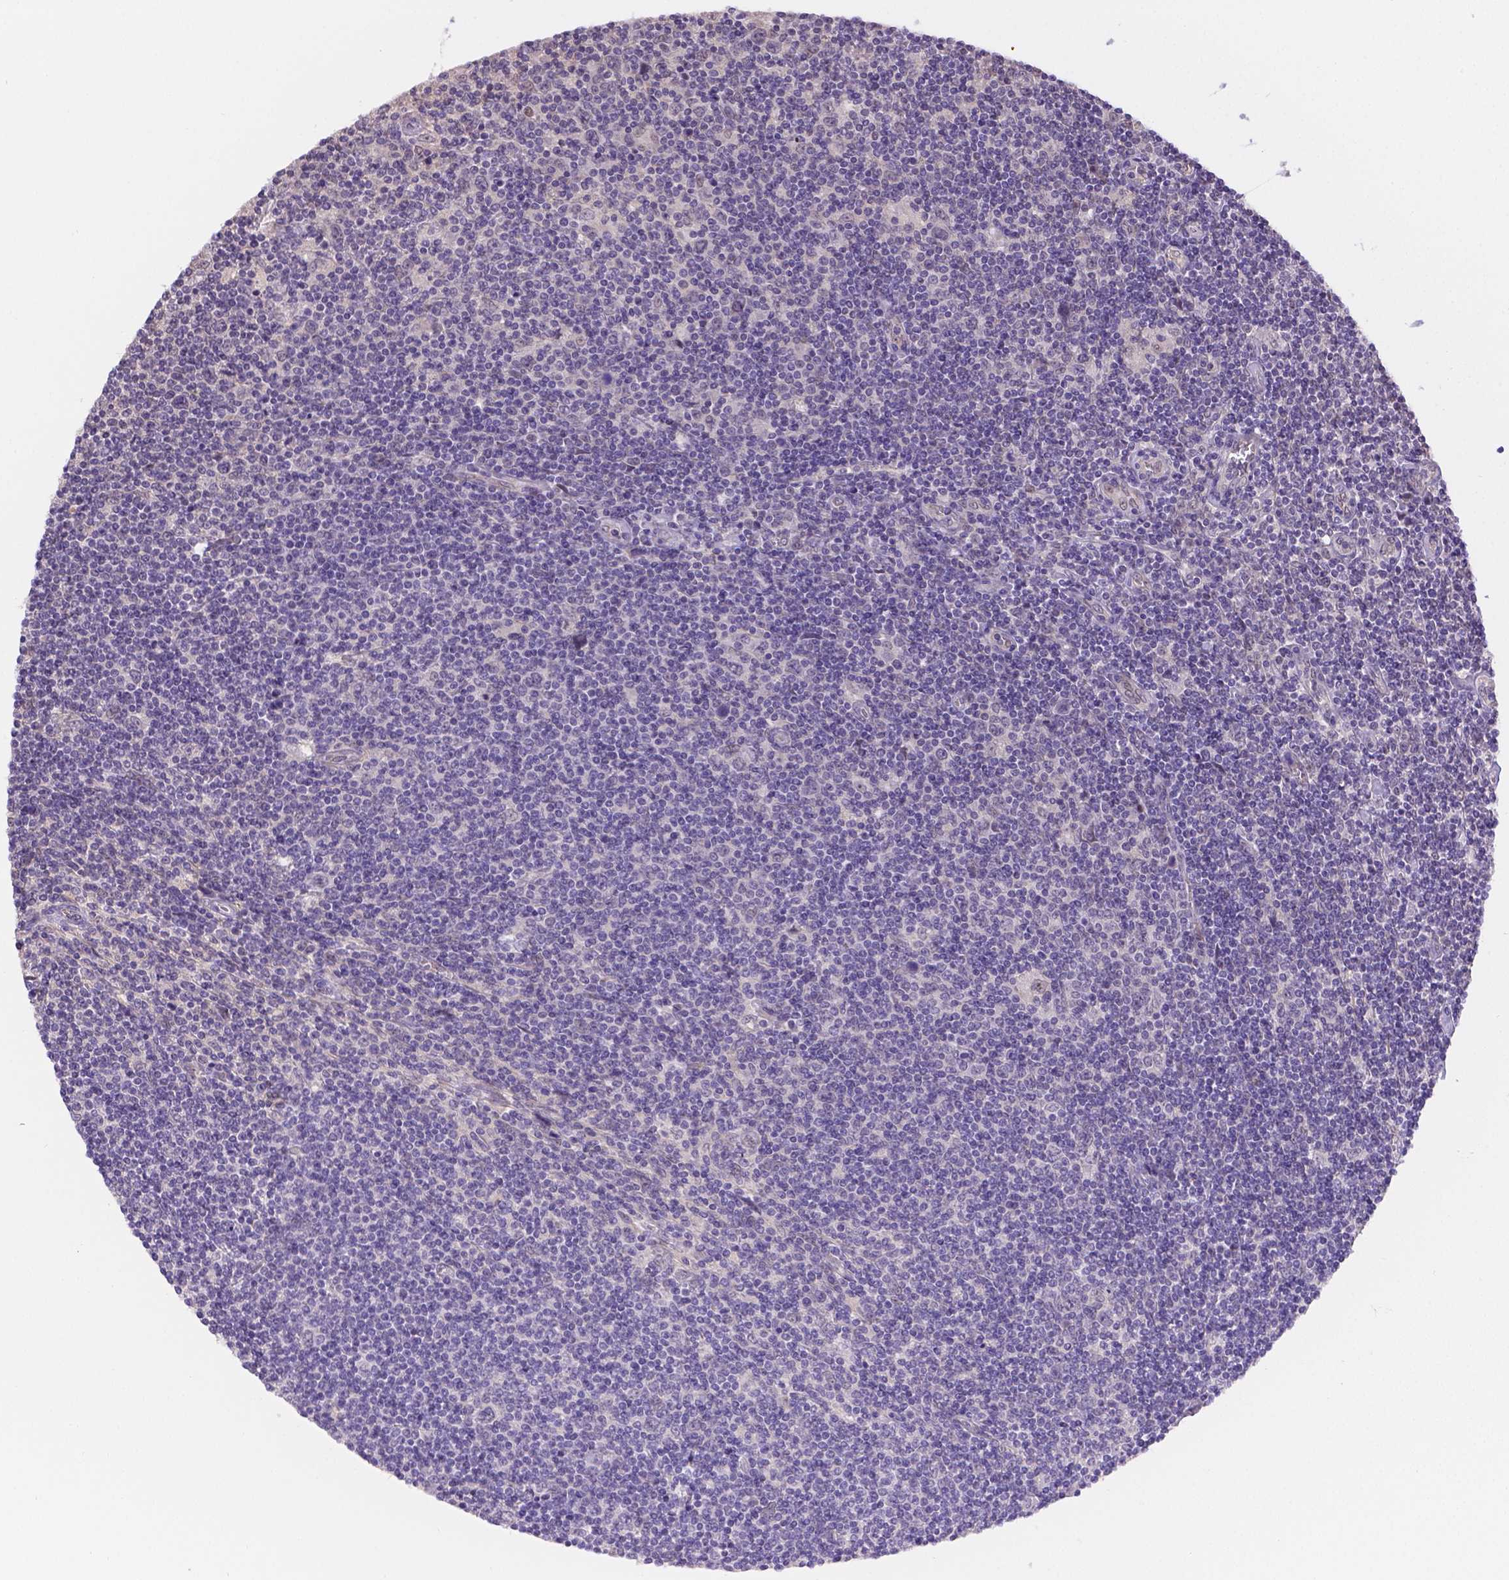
{"staining": {"intensity": "negative", "quantity": "none", "location": "none"}, "tissue": "lymphoma", "cell_type": "Tumor cells", "image_type": "cancer", "snomed": [{"axis": "morphology", "description": "Hodgkin's disease, NOS"}, {"axis": "topography", "description": "Lymph node"}], "caption": "Lymphoma was stained to show a protein in brown. There is no significant staining in tumor cells.", "gene": "NXPE2", "patient": {"sex": "male", "age": 40}}